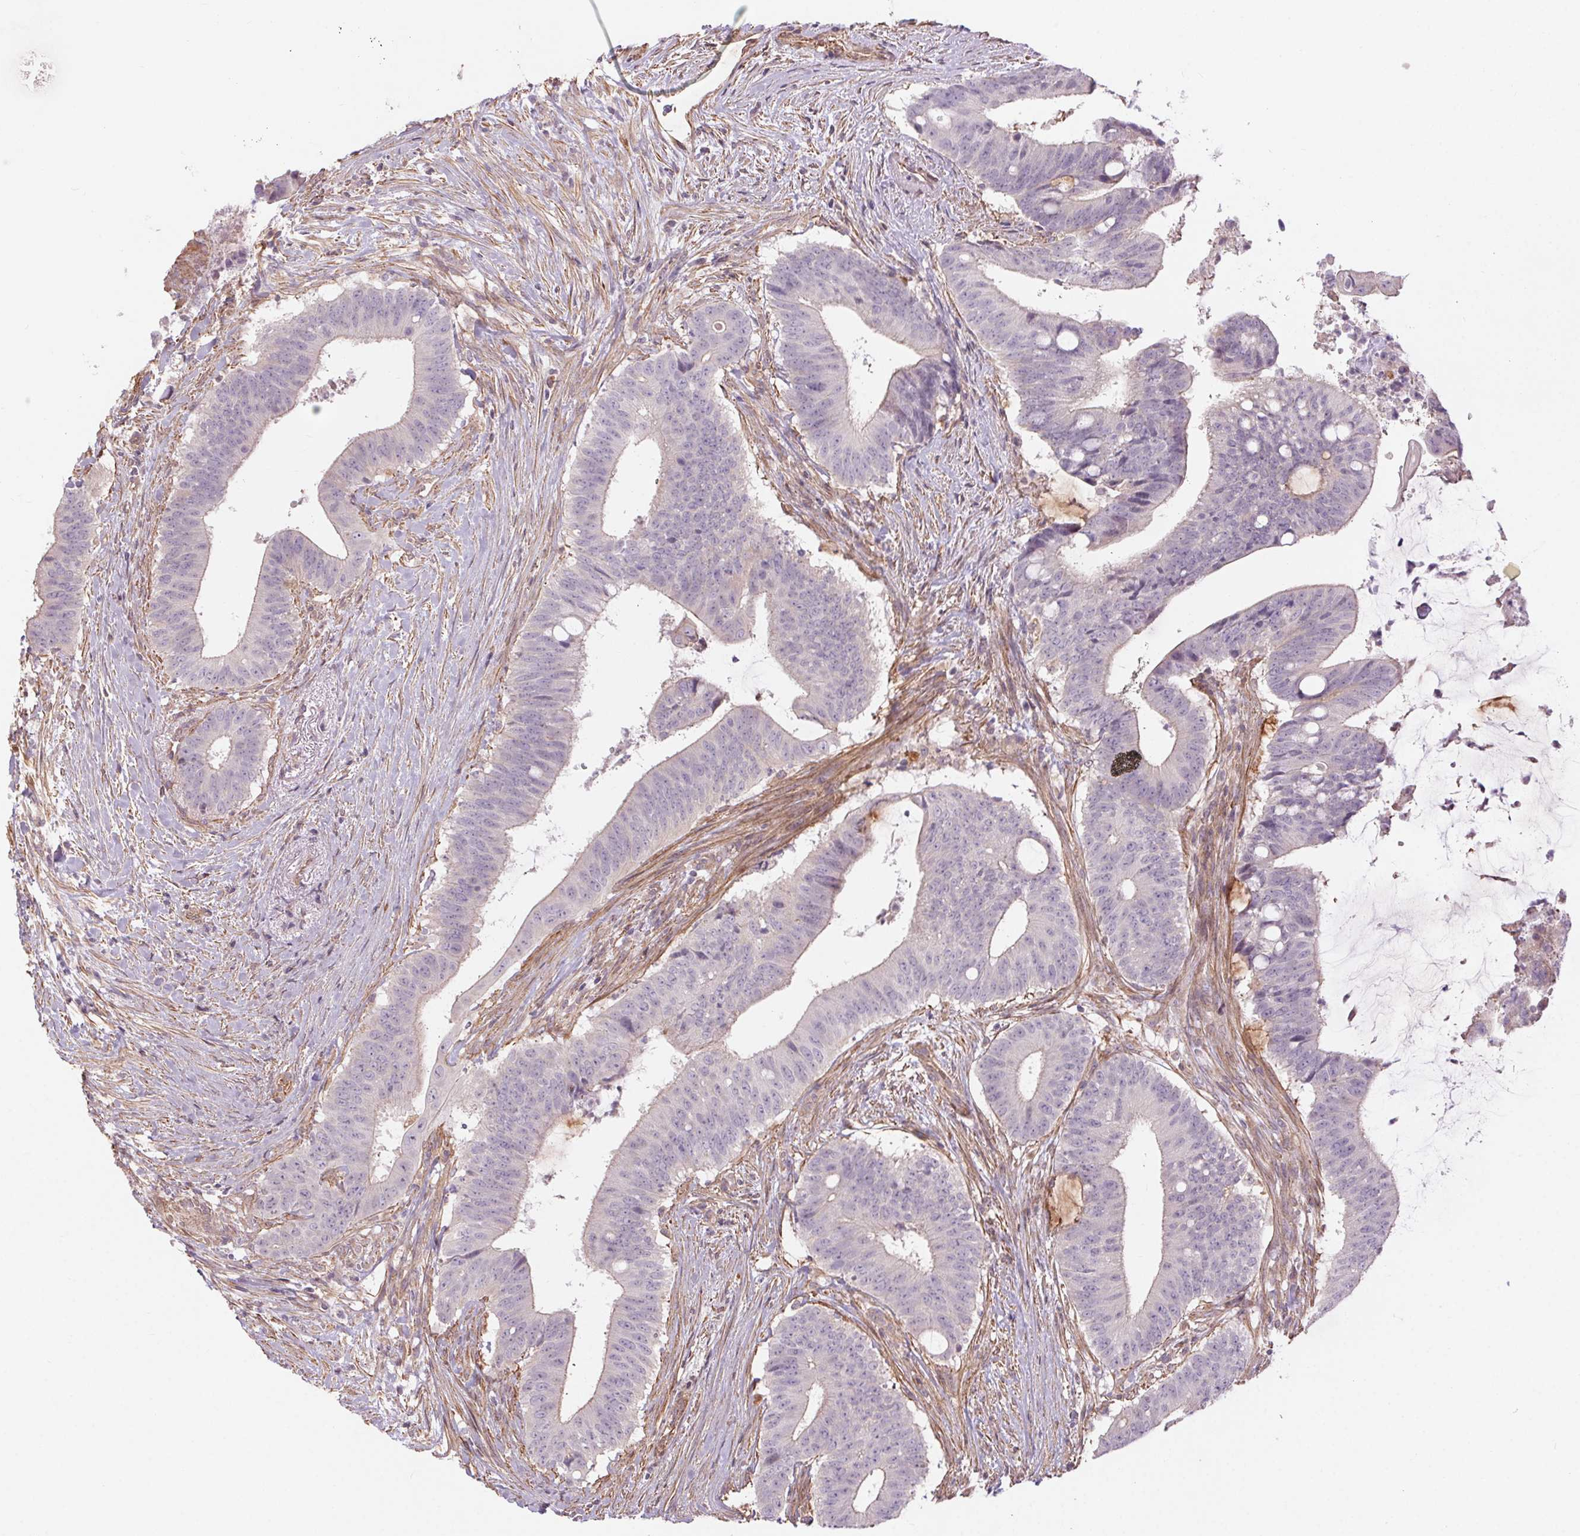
{"staining": {"intensity": "negative", "quantity": "none", "location": "none"}, "tissue": "colorectal cancer", "cell_type": "Tumor cells", "image_type": "cancer", "snomed": [{"axis": "morphology", "description": "Adenocarcinoma, NOS"}, {"axis": "topography", "description": "Colon"}], "caption": "Colorectal cancer was stained to show a protein in brown. There is no significant staining in tumor cells.", "gene": "CCSER1", "patient": {"sex": "female", "age": 43}}